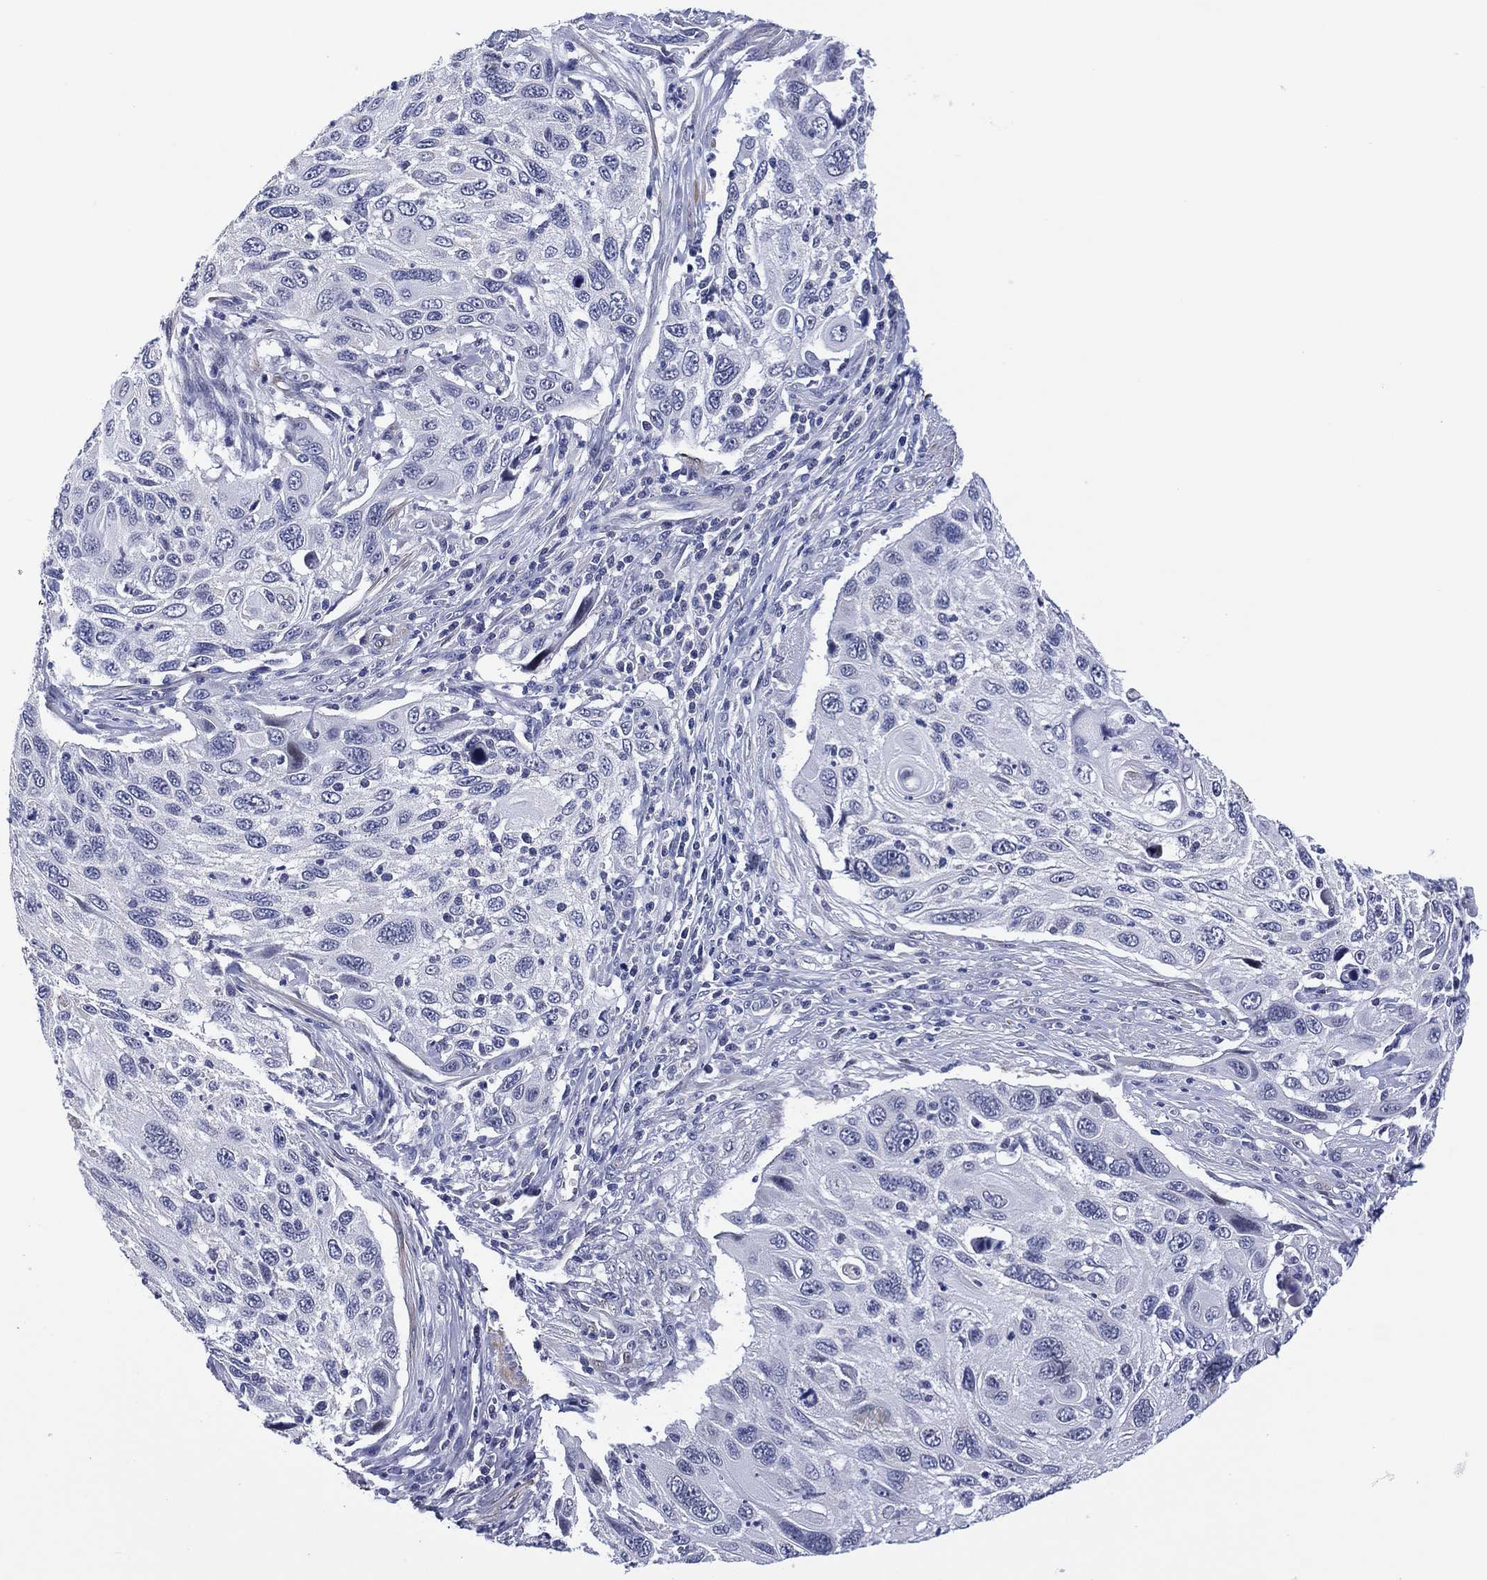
{"staining": {"intensity": "negative", "quantity": "none", "location": "none"}, "tissue": "cervical cancer", "cell_type": "Tumor cells", "image_type": "cancer", "snomed": [{"axis": "morphology", "description": "Squamous cell carcinoma, NOS"}, {"axis": "topography", "description": "Cervix"}], "caption": "This is an immunohistochemistry micrograph of human cervical cancer. There is no positivity in tumor cells.", "gene": "CLIP3", "patient": {"sex": "female", "age": 70}}